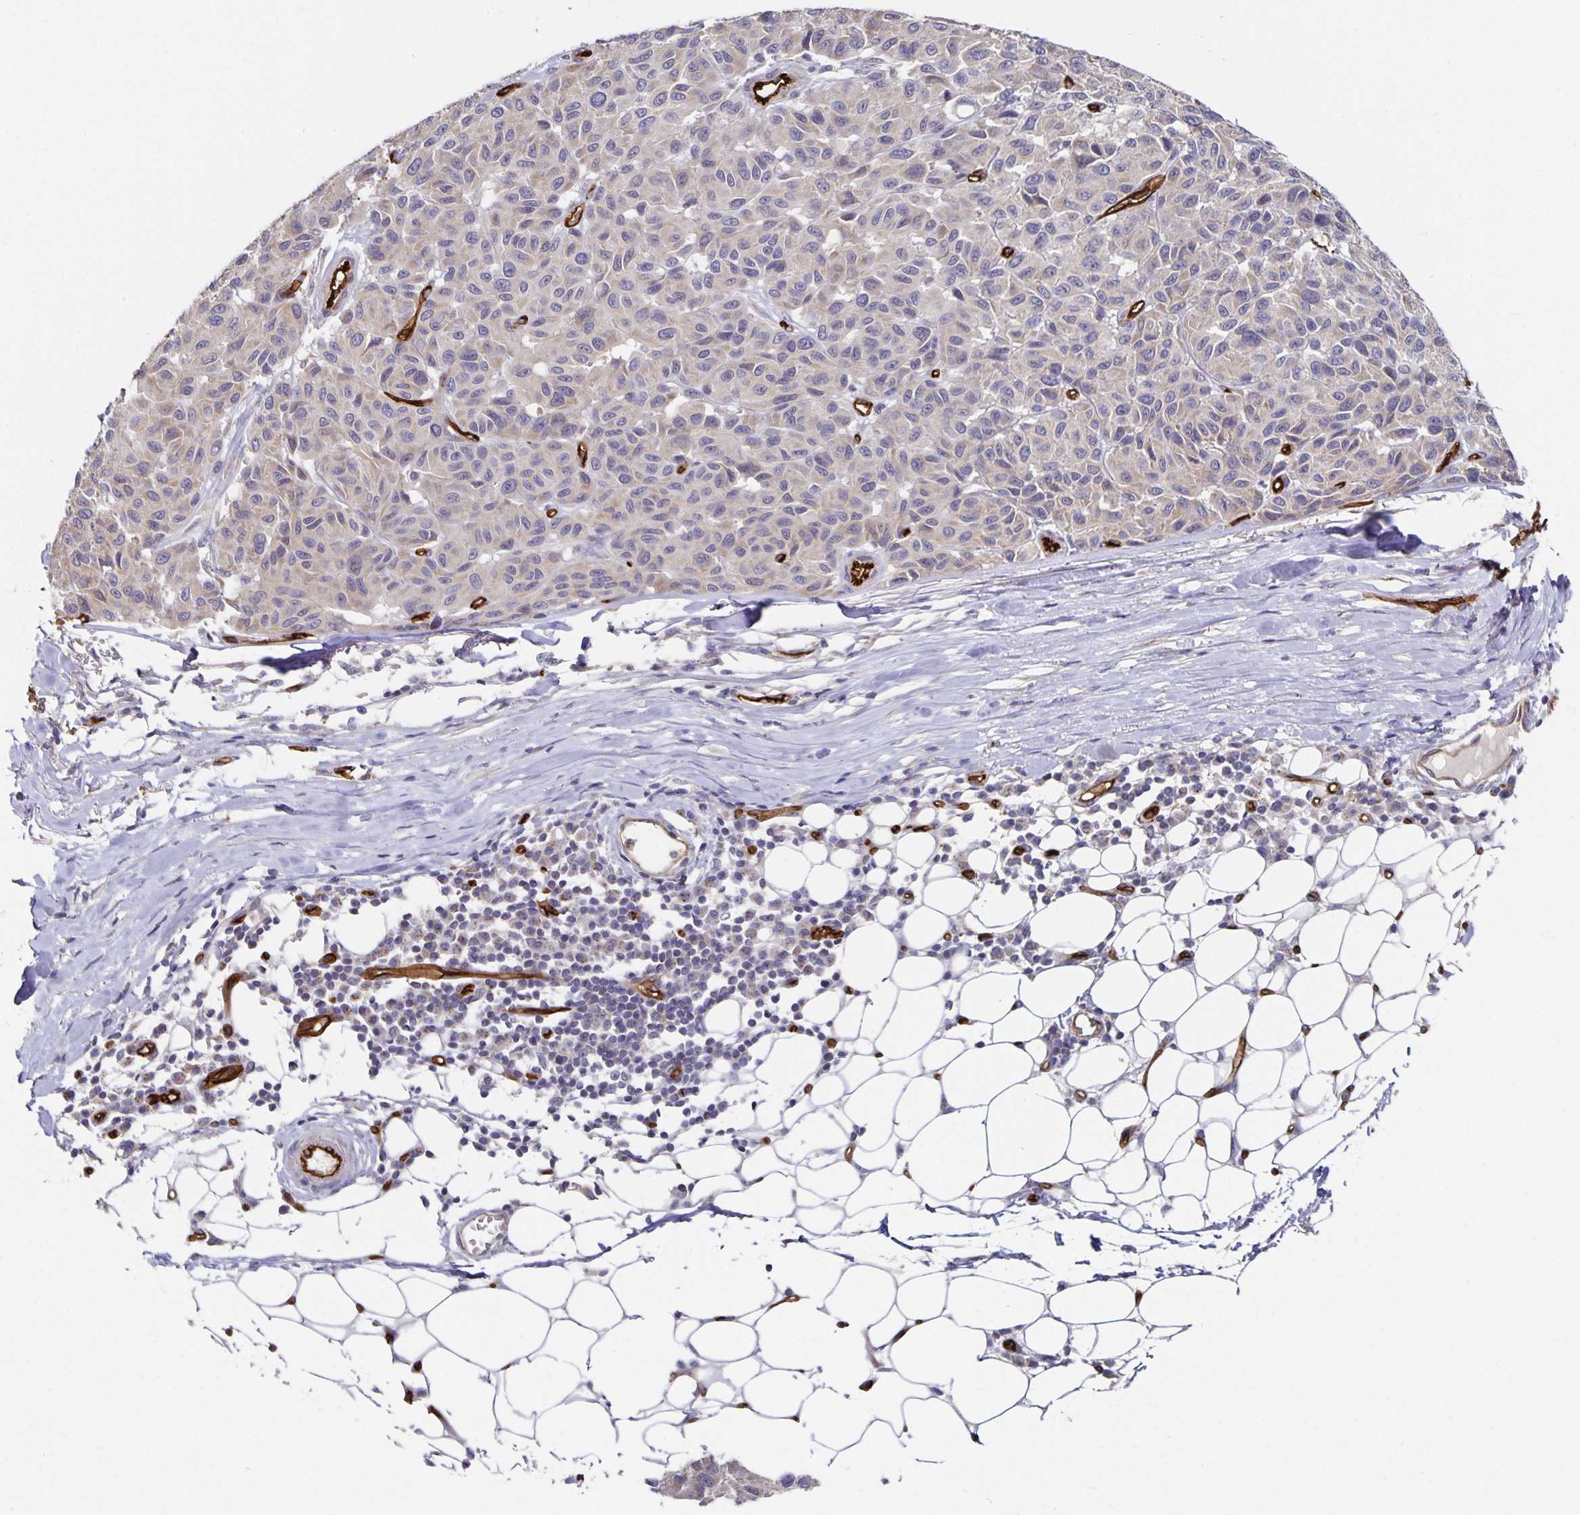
{"staining": {"intensity": "negative", "quantity": "none", "location": "none"}, "tissue": "melanoma", "cell_type": "Tumor cells", "image_type": "cancer", "snomed": [{"axis": "morphology", "description": "Malignant melanoma, NOS"}, {"axis": "topography", "description": "Skin"}], "caption": "Immunohistochemistry (IHC) image of melanoma stained for a protein (brown), which demonstrates no positivity in tumor cells.", "gene": "PODXL", "patient": {"sex": "female", "age": 66}}